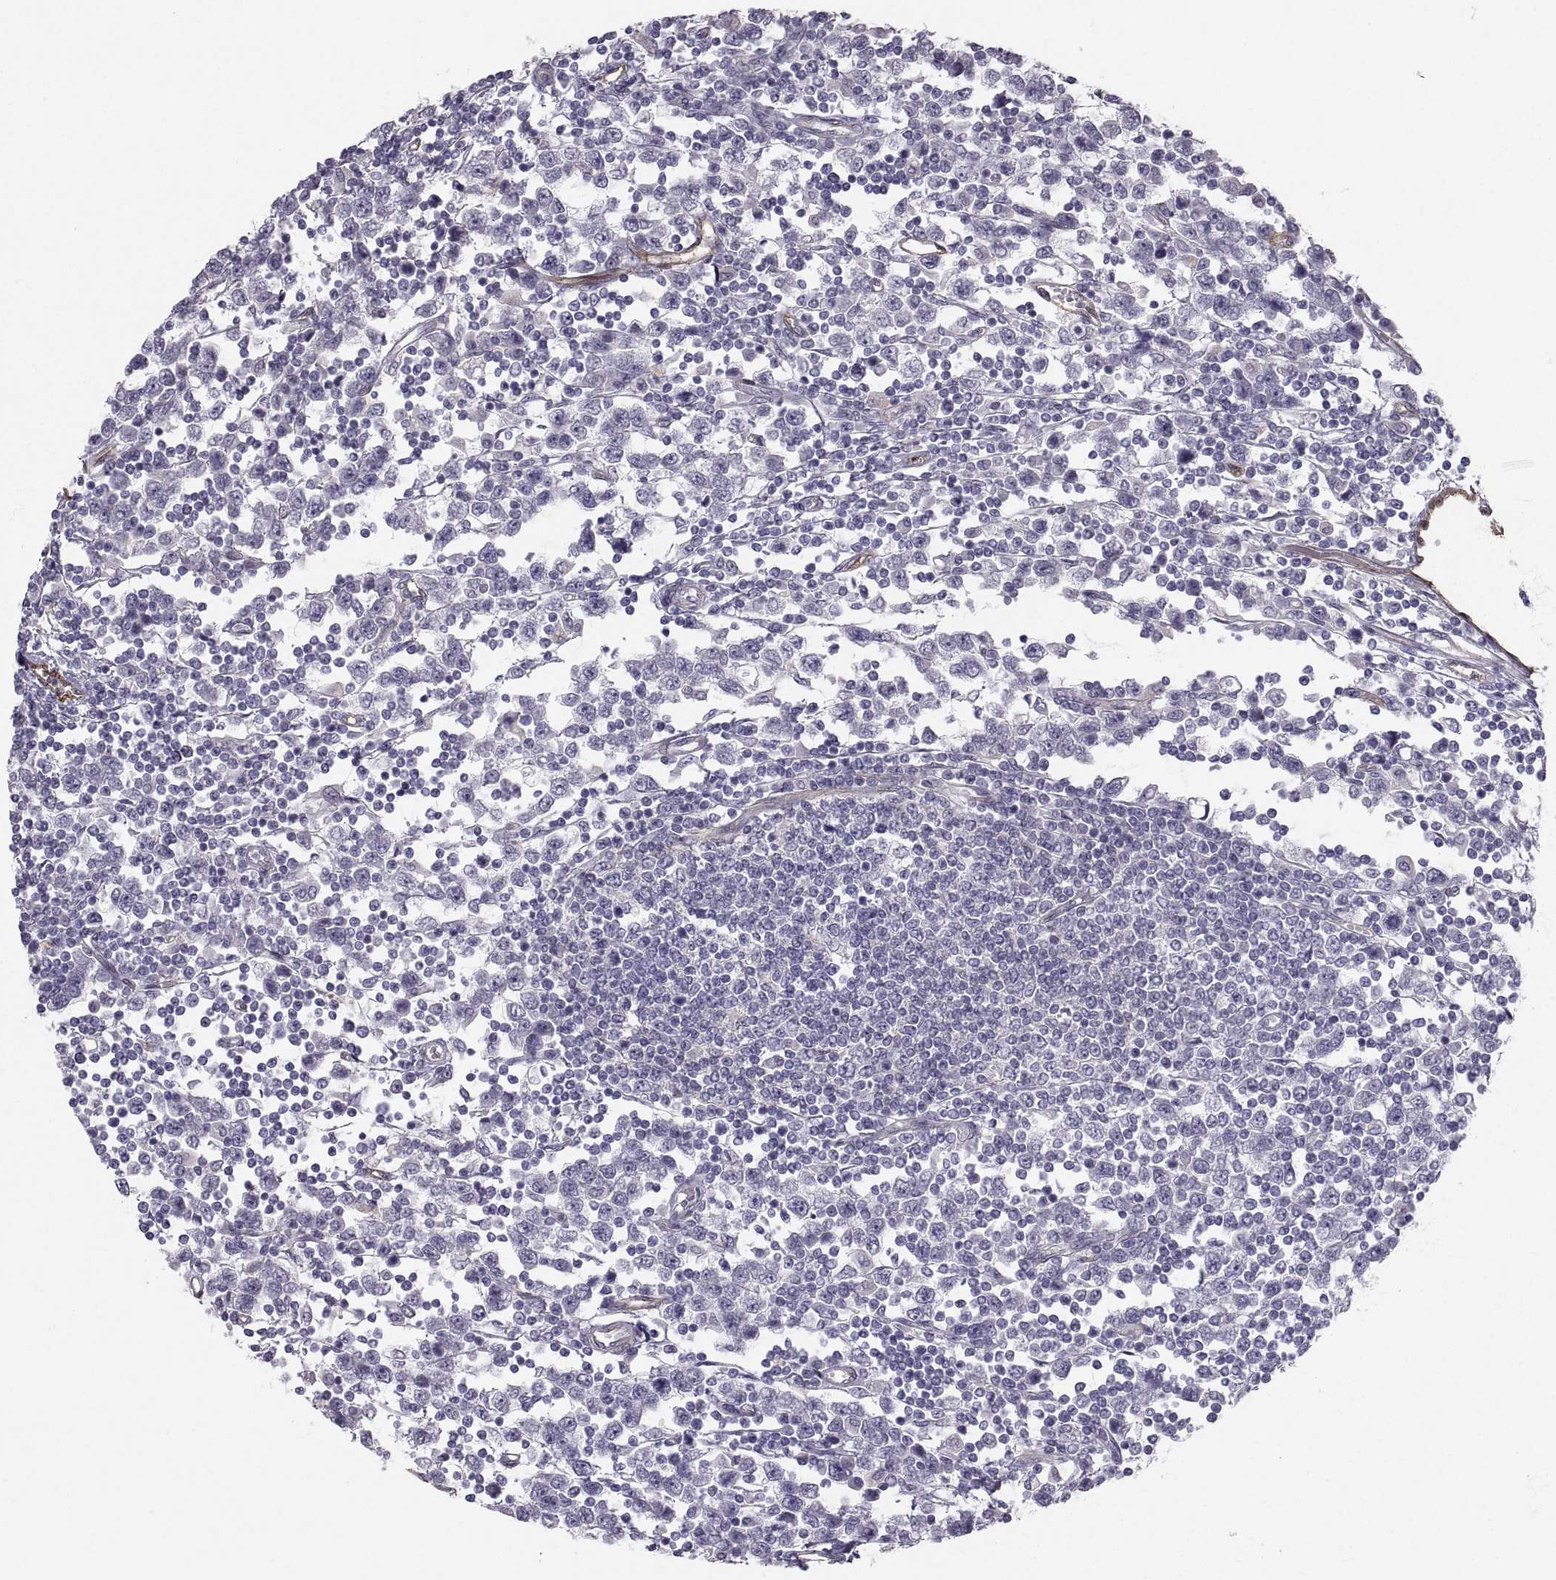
{"staining": {"intensity": "negative", "quantity": "none", "location": "none"}, "tissue": "testis cancer", "cell_type": "Tumor cells", "image_type": "cancer", "snomed": [{"axis": "morphology", "description": "Seminoma, NOS"}, {"axis": "topography", "description": "Testis"}], "caption": "The micrograph reveals no staining of tumor cells in seminoma (testis). Nuclei are stained in blue.", "gene": "PGM5", "patient": {"sex": "male", "age": 34}}